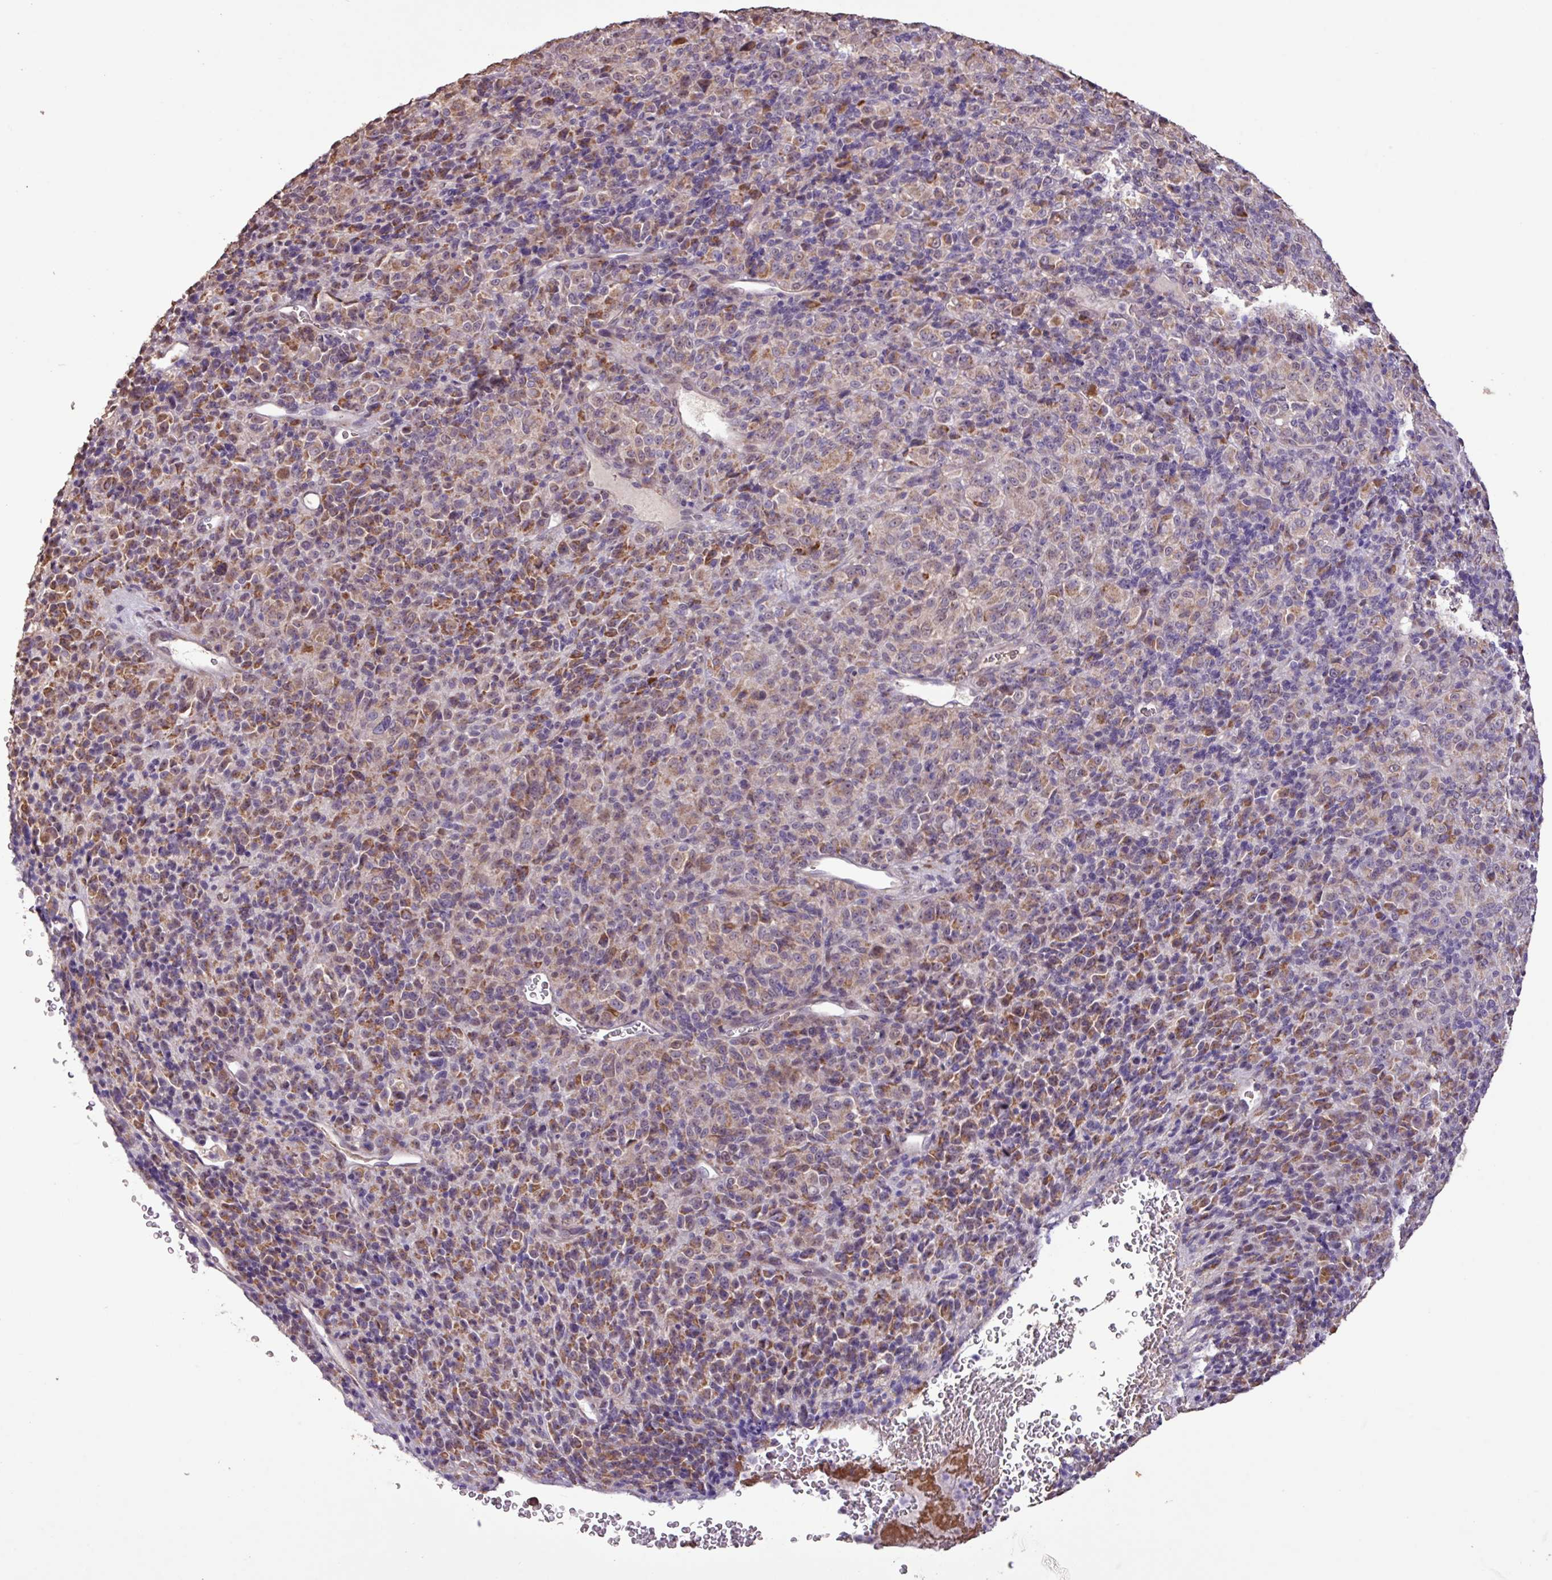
{"staining": {"intensity": "weak", "quantity": "<25%", "location": "cytoplasmic/membranous"}, "tissue": "melanoma", "cell_type": "Tumor cells", "image_type": "cancer", "snomed": [{"axis": "morphology", "description": "Malignant melanoma, Metastatic site"}, {"axis": "topography", "description": "Brain"}], "caption": "Immunohistochemistry histopathology image of neoplastic tissue: melanoma stained with DAB demonstrates no significant protein expression in tumor cells.", "gene": "L3MBTL3", "patient": {"sex": "female", "age": 56}}